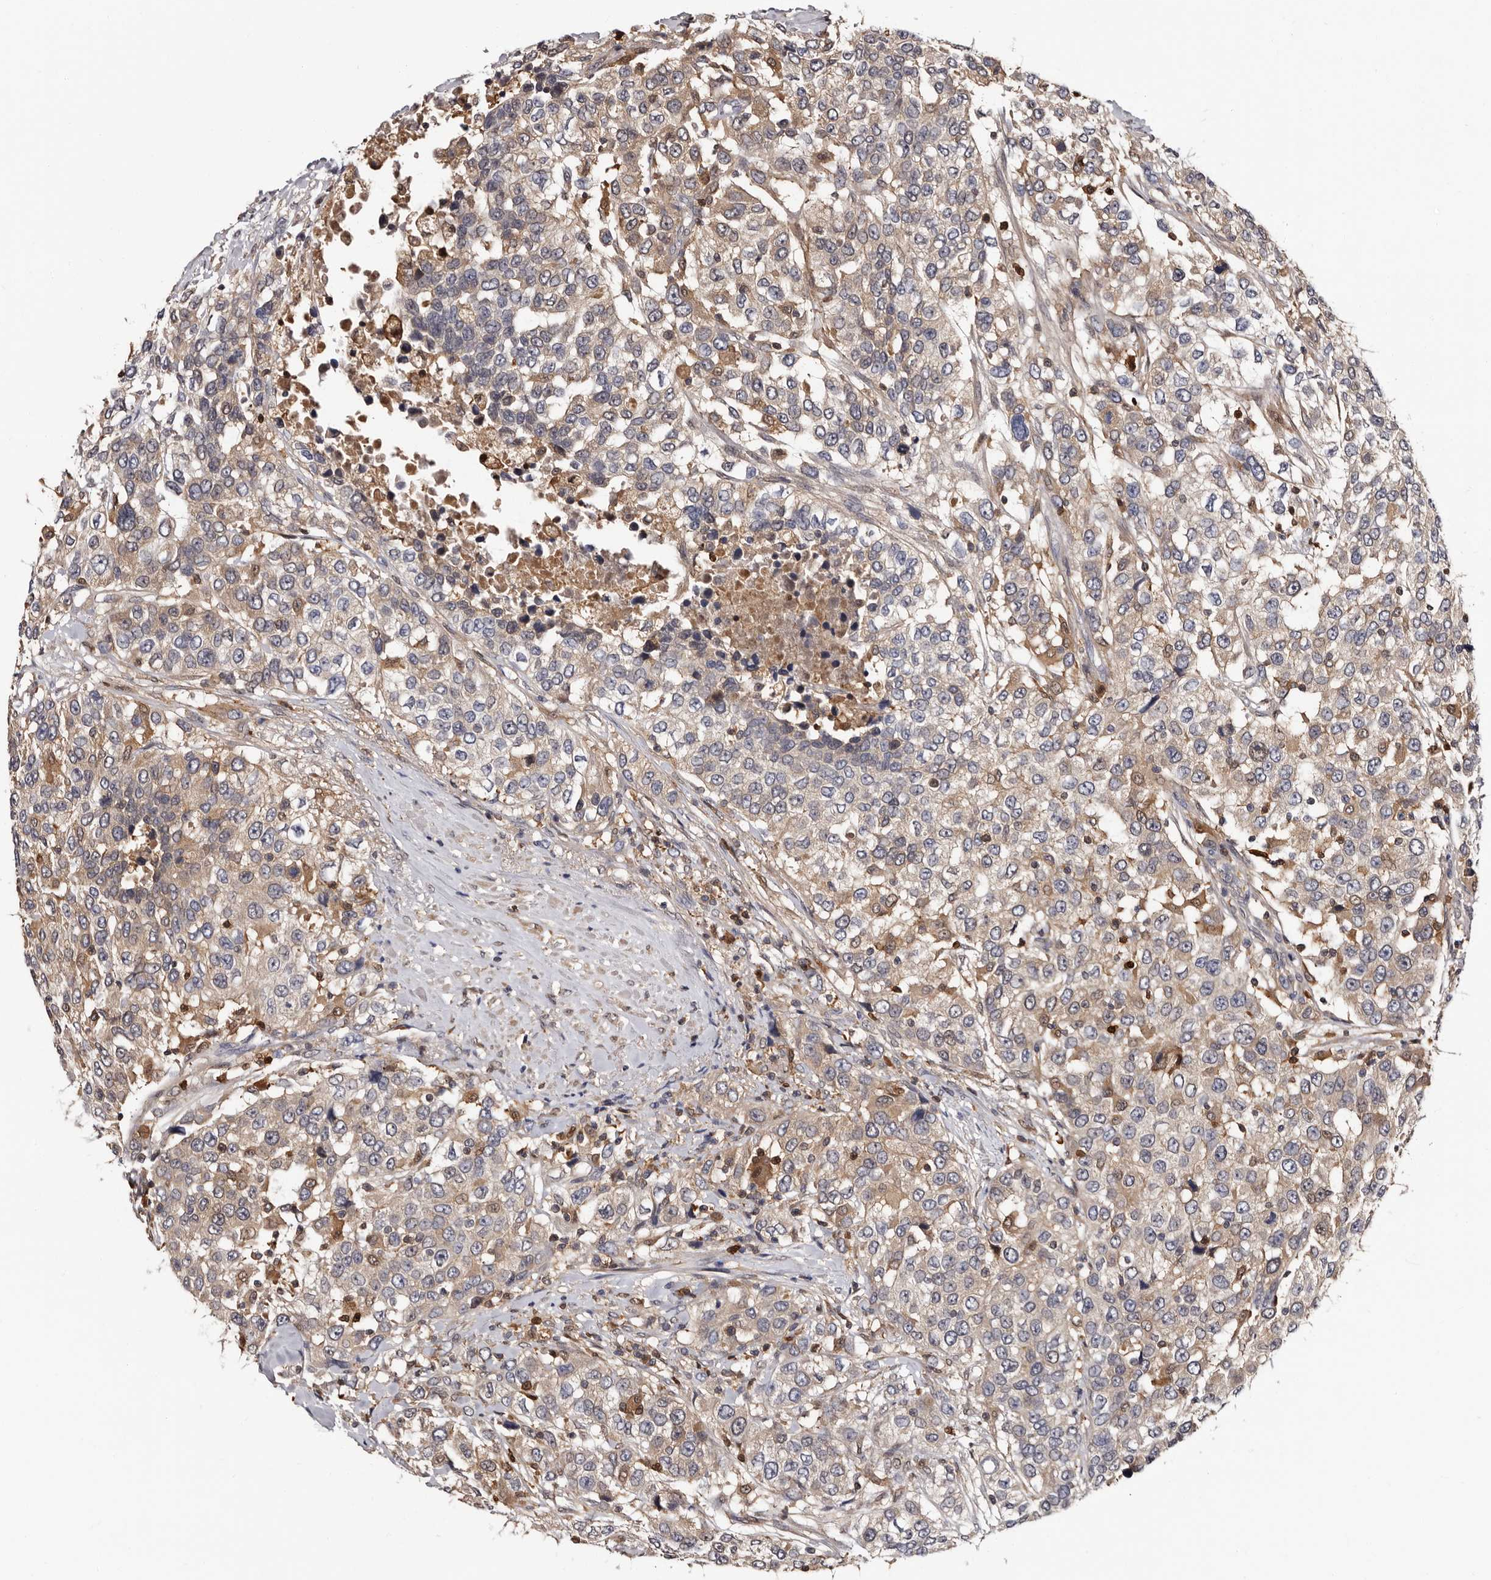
{"staining": {"intensity": "weak", "quantity": "25%-75%", "location": "cytoplasmic/membranous"}, "tissue": "urothelial cancer", "cell_type": "Tumor cells", "image_type": "cancer", "snomed": [{"axis": "morphology", "description": "Urothelial carcinoma, High grade"}, {"axis": "topography", "description": "Urinary bladder"}], "caption": "Immunohistochemistry (IHC) staining of high-grade urothelial carcinoma, which shows low levels of weak cytoplasmic/membranous staining in approximately 25%-75% of tumor cells indicating weak cytoplasmic/membranous protein positivity. The staining was performed using DAB (brown) for protein detection and nuclei were counterstained in hematoxylin (blue).", "gene": "DNPH1", "patient": {"sex": "female", "age": 80}}